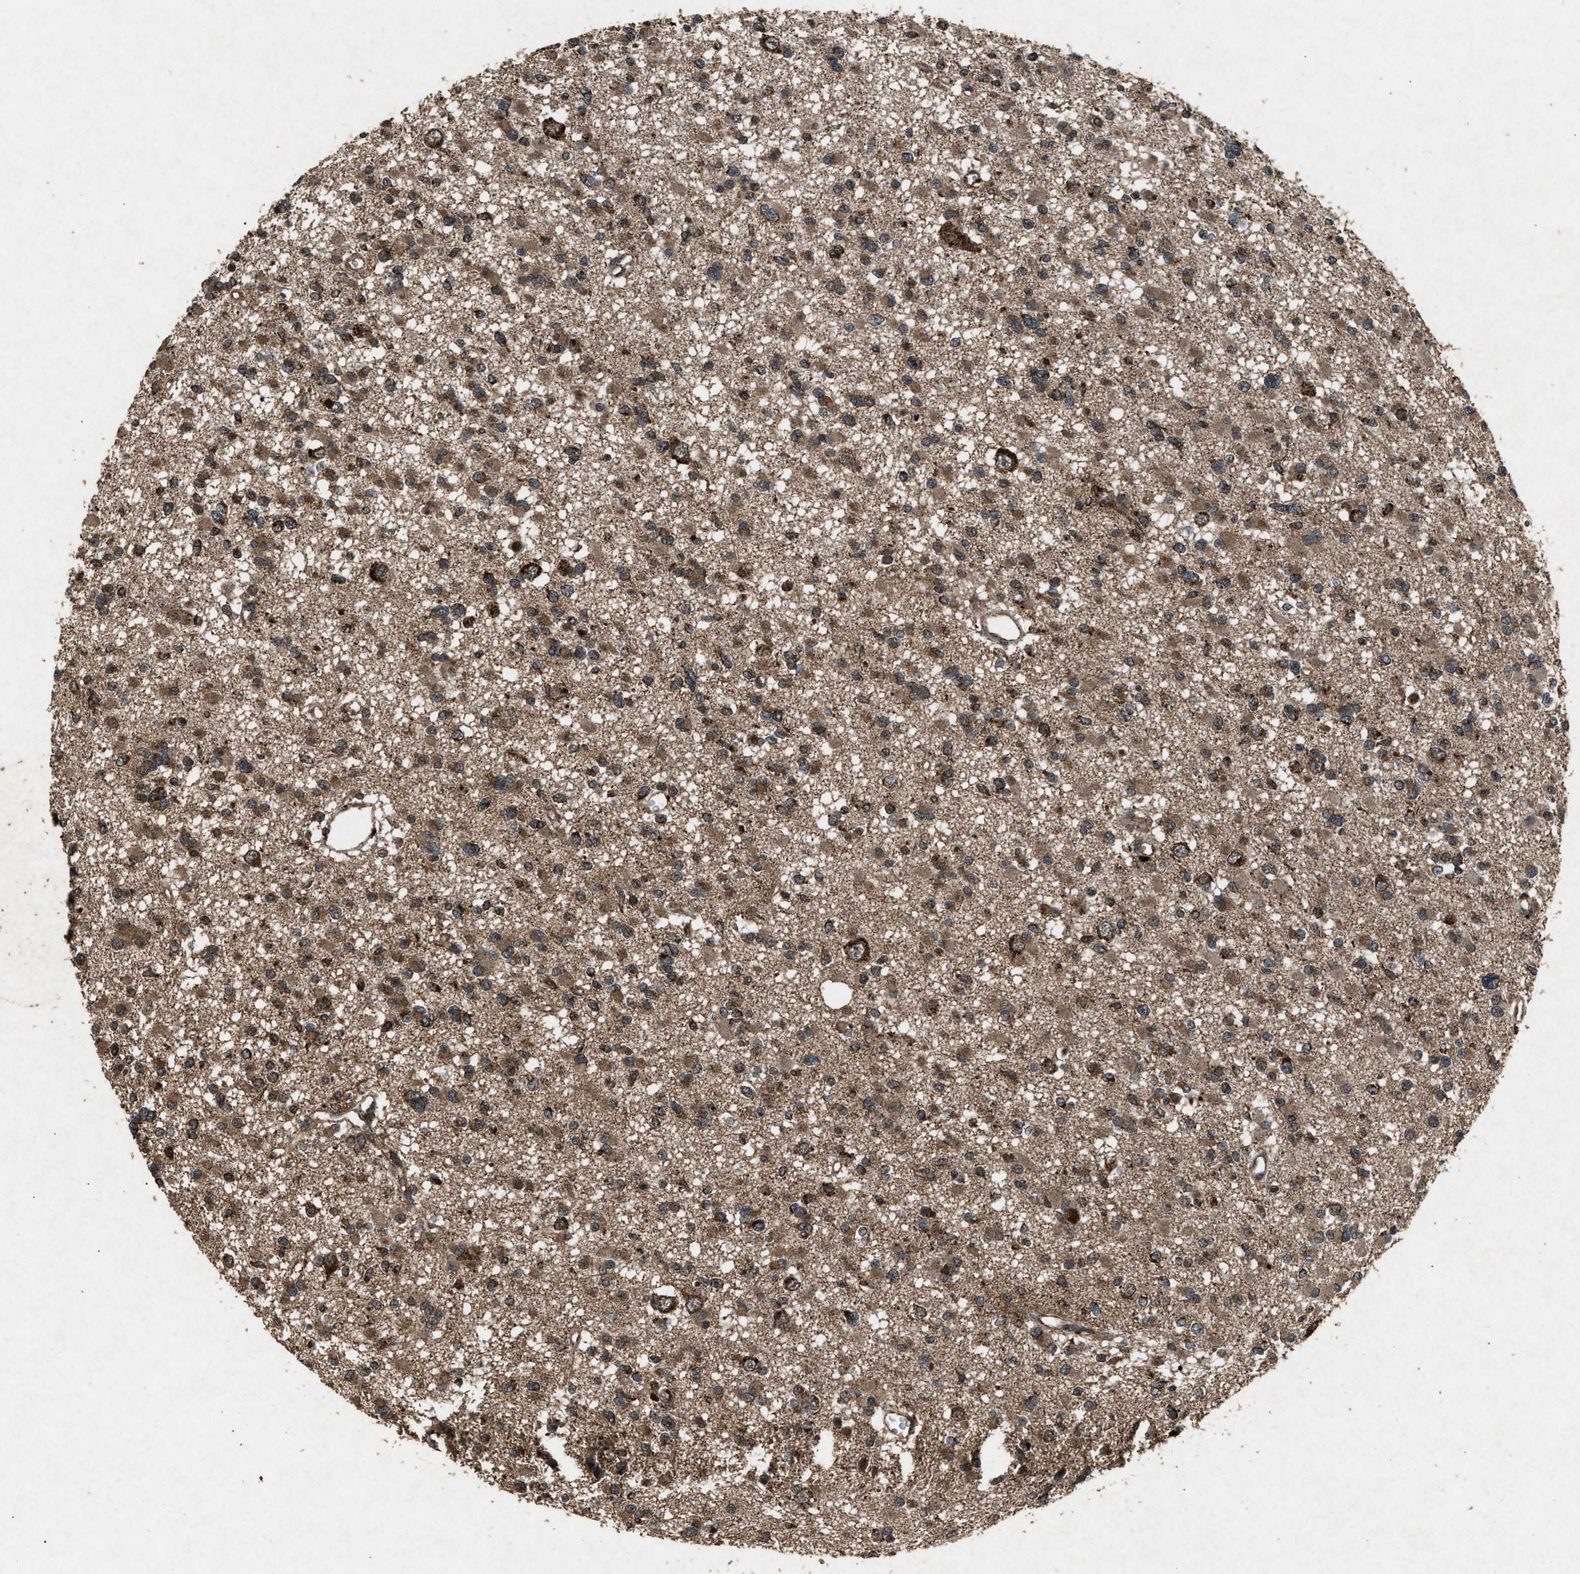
{"staining": {"intensity": "moderate", "quantity": ">75%", "location": "cytoplasmic/membranous"}, "tissue": "glioma", "cell_type": "Tumor cells", "image_type": "cancer", "snomed": [{"axis": "morphology", "description": "Glioma, malignant, Low grade"}, {"axis": "topography", "description": "Brain"}], "caption": "Approximately >75% of tumor cells in glioma display moderate cytoplasmic/membranous protein expression as visualized by brown immunohistochemical staining.", "gene": "OAS1", "patient": {"sex": "female", "age": 22}}